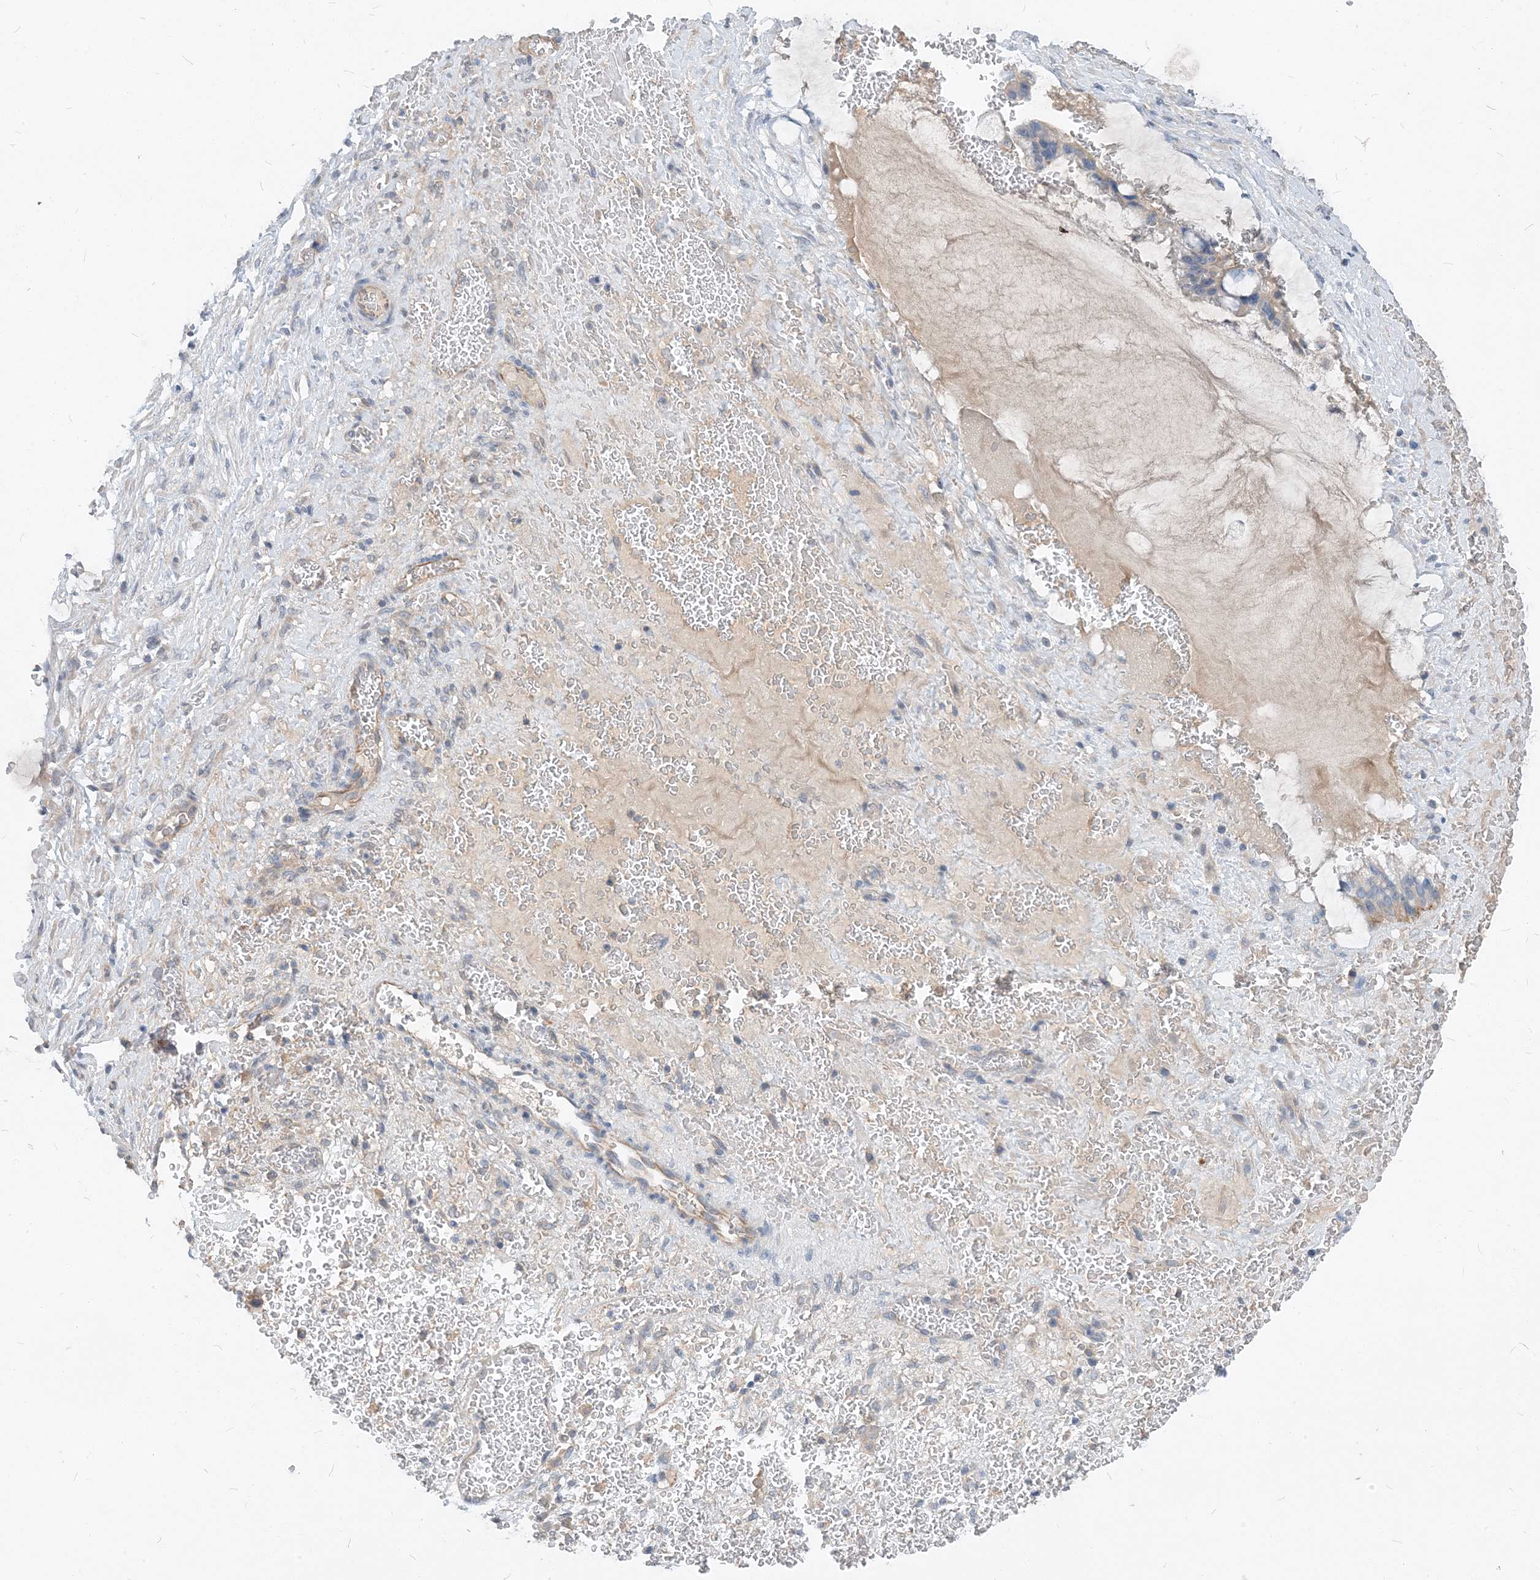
{"staining": {"intensity": "moderate", "quantity": "<25%", "location": "cytoplasmic/membranous"}, "tissue": "ovarian cancer", "cell_type": "Tumor cells", "image_type": "cancer", "snomed": [{"axis": "morphology", "description": "Cystadenocarcinoma, mucinous, NOS"}, {"axis": "topography", "description": "Ovary"}], "caption": "A micrograph showing moderate cytoplasmic/membranous staining in approximately <25% of tumor cells in ovarian cancer, as visualized by brown immunohistochemical staining.", "gene": "NCOA7", "patient": {"sex": "female", "age": 37}}